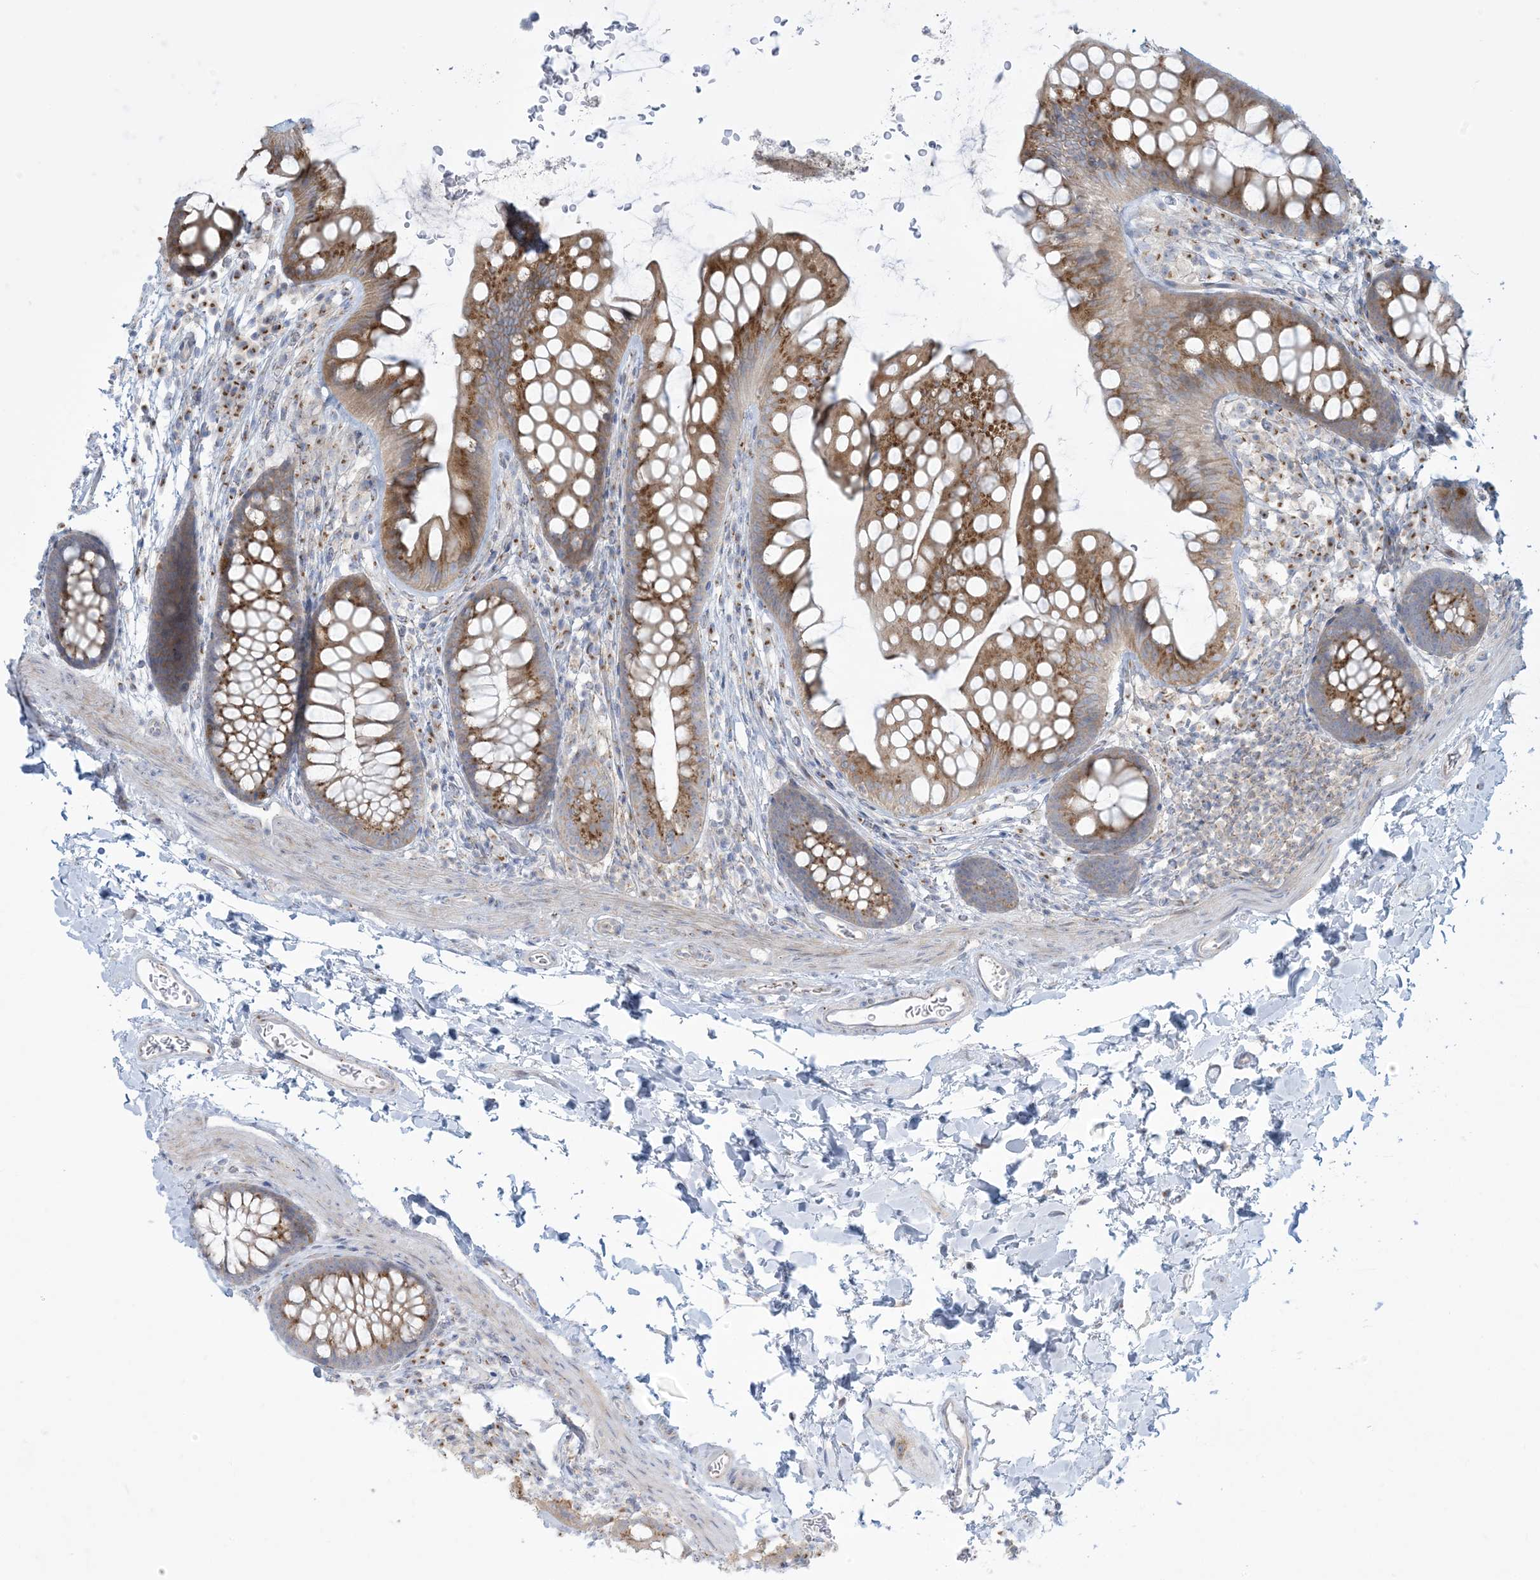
{"staining": {"intensity": "negative", "quantity": "none", "location": "none"}, "tissue": "colon", "cell_type": "Endothelial cells", "image_type": "normal", "snomed": [{"axis": "morphology", "description": "Normal tissue, NOS"}, {"axis": "topography", "description": "Colon"}], "caption": "Immunohistochemistry (IHC) of unremarkable colon shows no positivity in endothelial cells. (DAB (3,3'-diaminobenzidine) IHC with hematoxylin counter stain).", "gene": "AFTPH", "patient": {"sex": "female", "age": 62}}